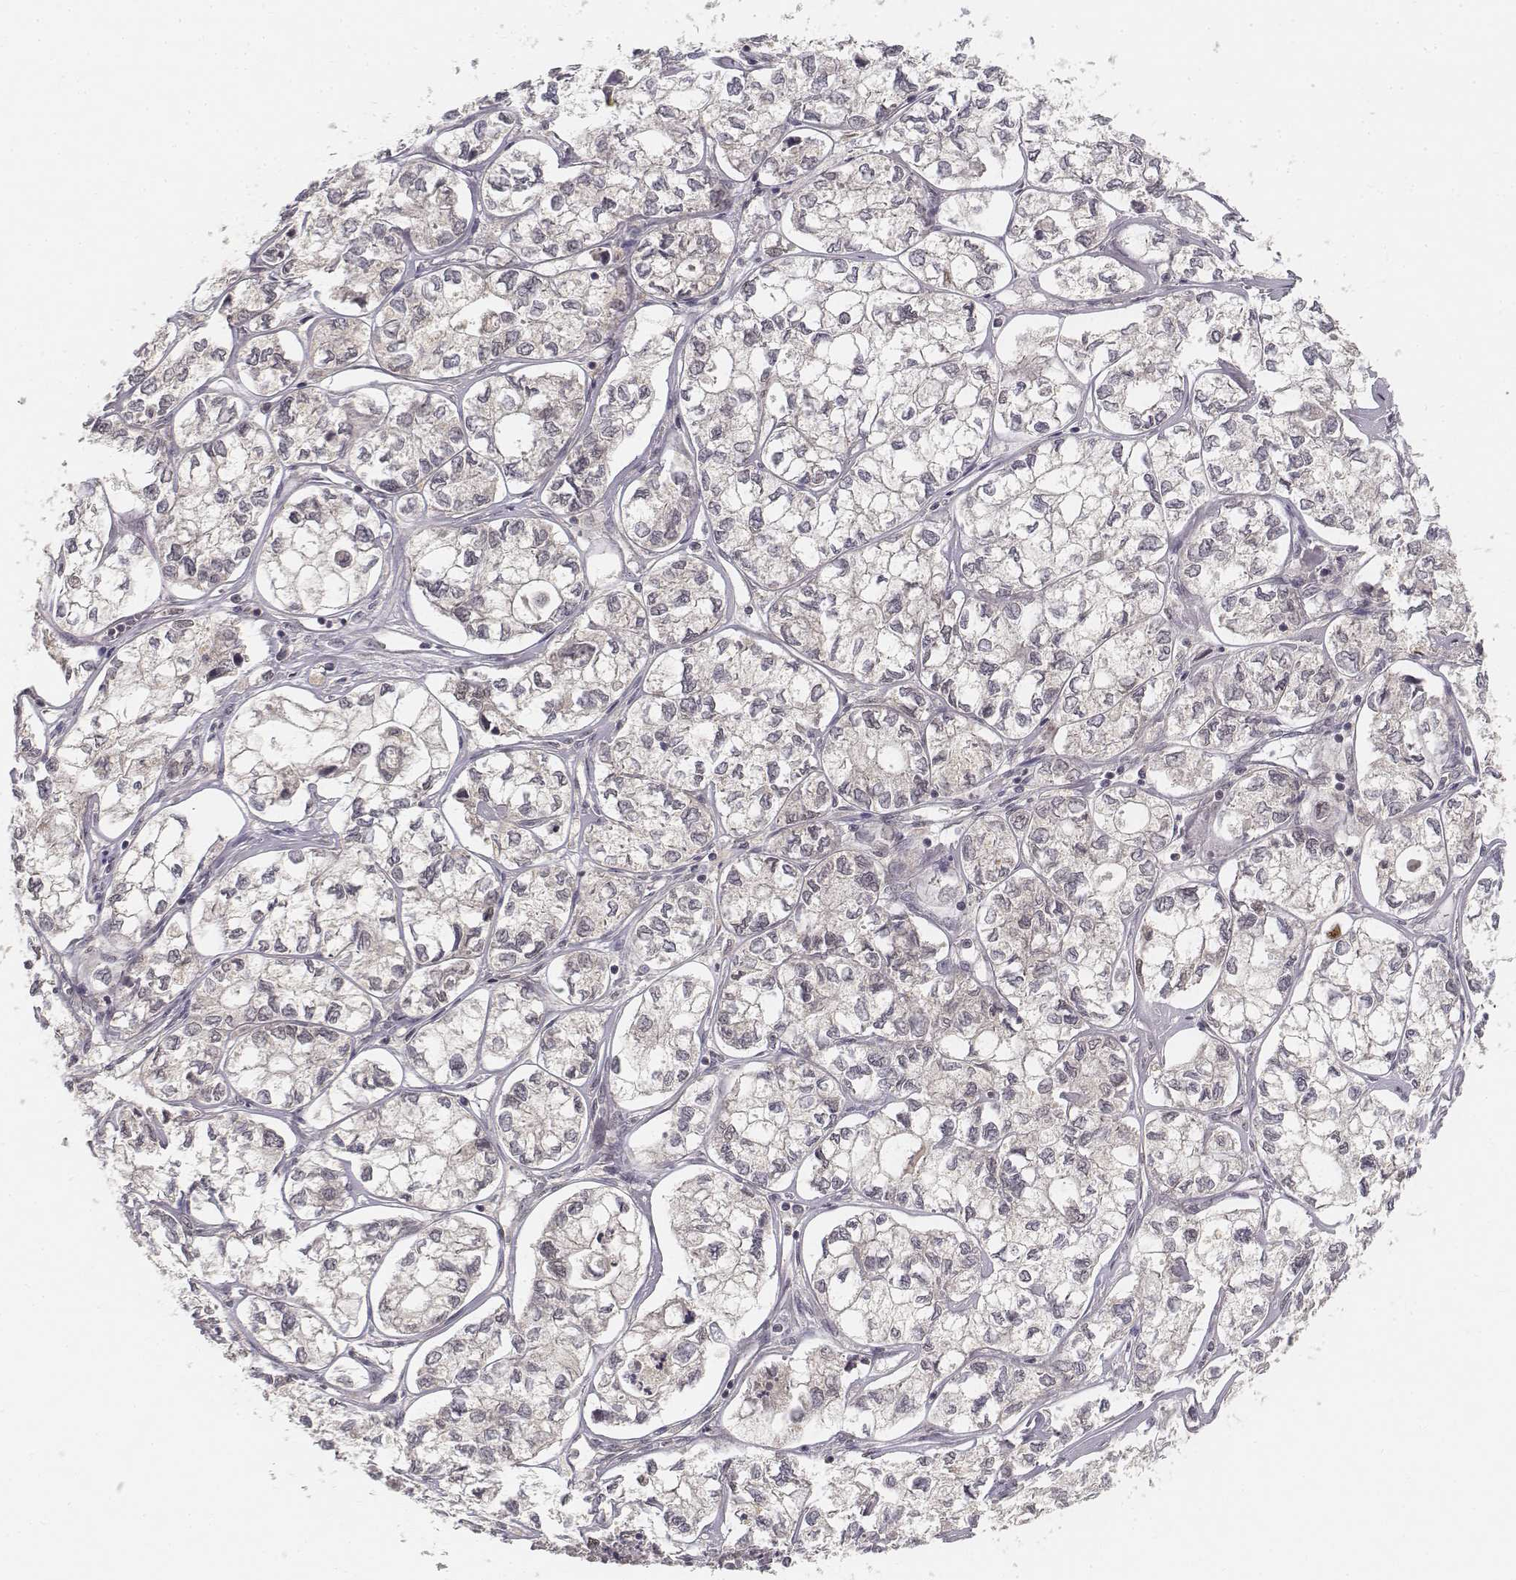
{"staining": {"intensity": "negative", "quantity": "none", "location": "none"}, "tissue": "ovarian cancer", "cell_type": "Tumor cells", "image_type": "cancer", "snomed": [{"axis": "morphology", "description": "Carcinoma, endometroid"}, {"axis": "topography", "description": "Ovary"}], "caption": "The IHC histopathology image has no significant staining in tumor cells of ovarian cancer (endometroid carcinoma) tissue.", "gene": "FANCD2", "patient": {"sex": "female", "age": 64}}